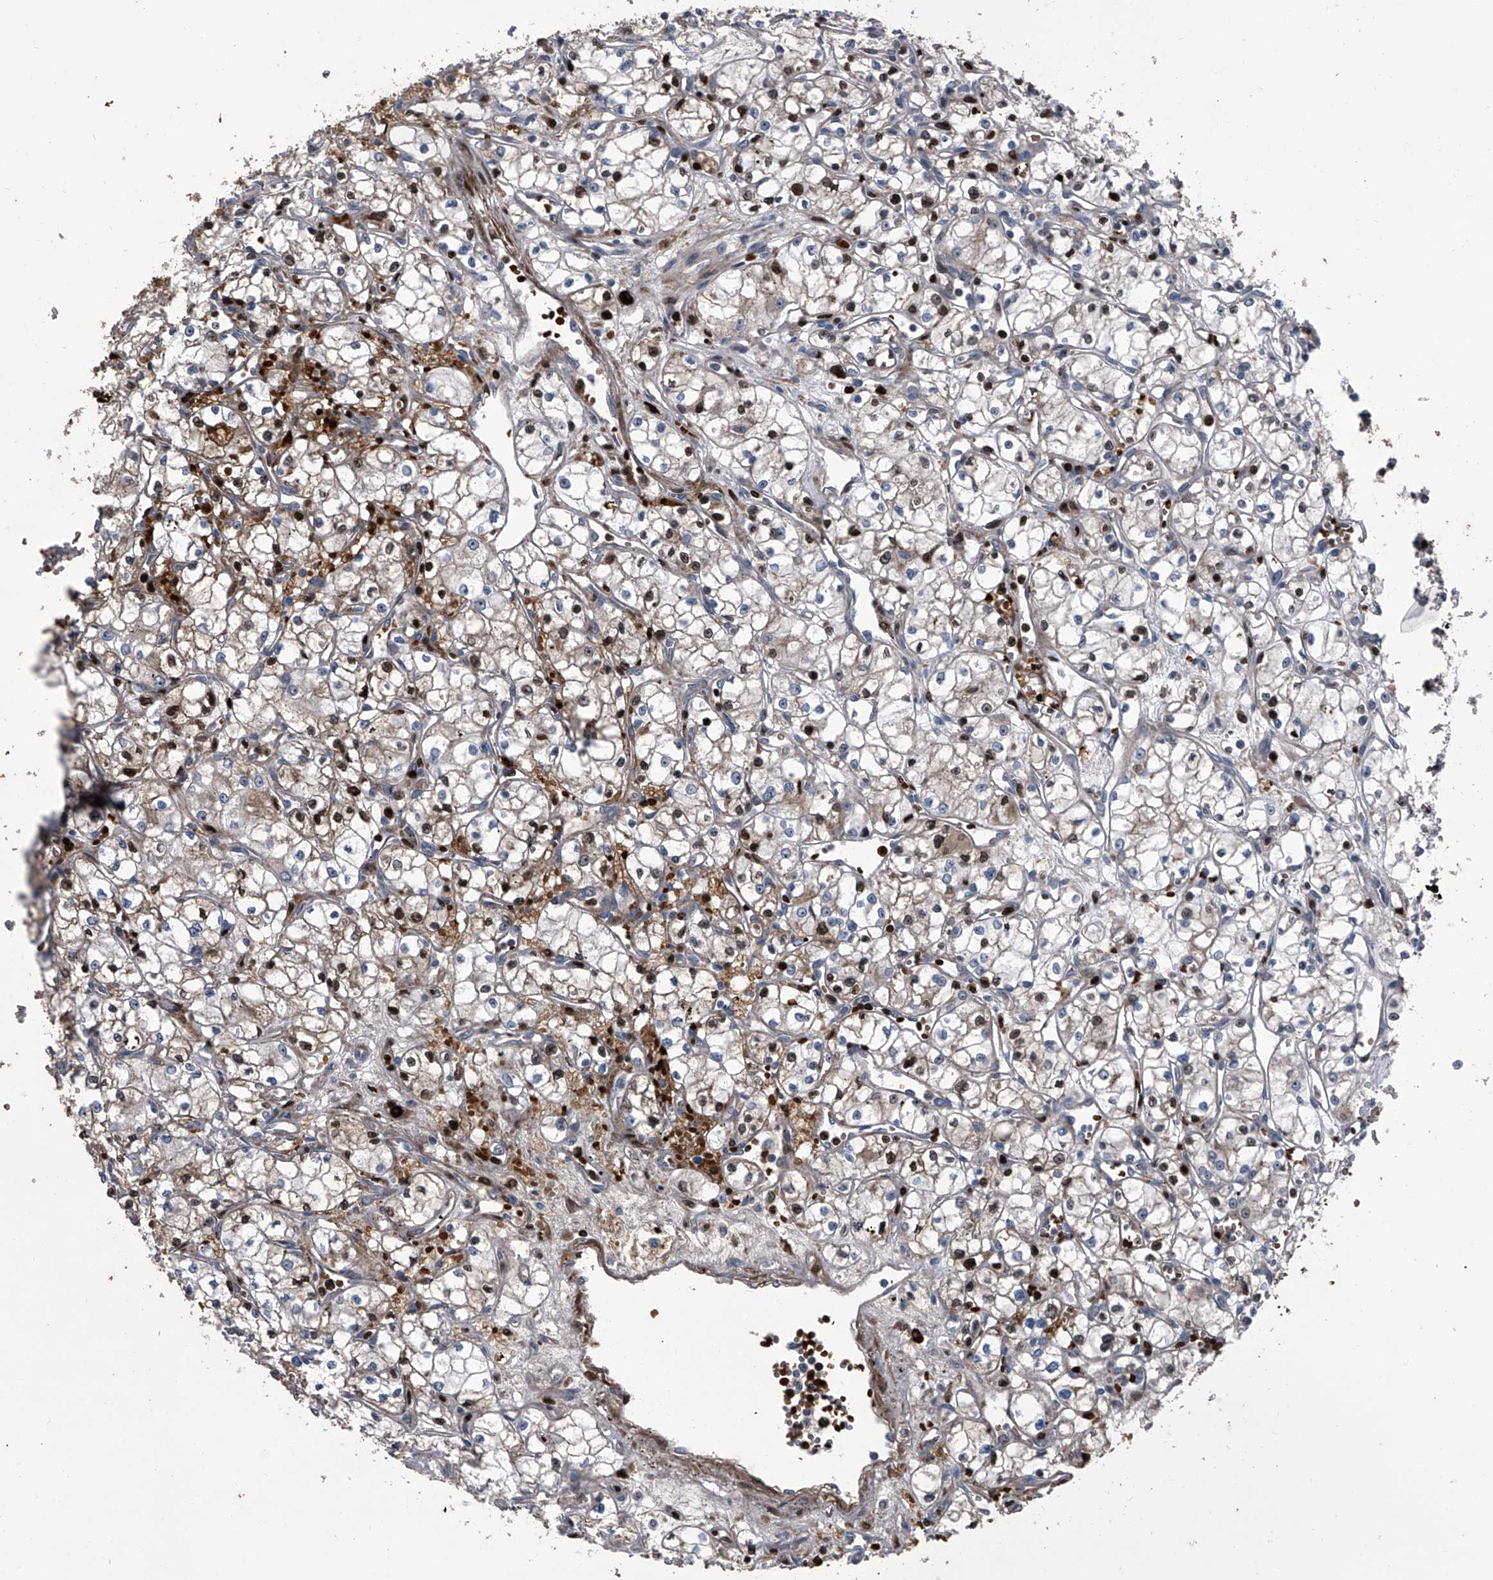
{"staining": {"intensity": "negative", "quantity": "none", "location": "none"}, "tissue": "renal cancer", "cell_type": "Tumor cells", "image_type": "cancer", "snomed": [{"axis": "morphology", "description": "Adenocarcinoma, NOS"}, {"axis": "topography", "description": "Kidney"}], "caption": "Immunohistochemistry photomicrograph of neoplastic tissue: human renal cancer stained with DAB (3,3'-diaminobenzidine) displays no significant protein expression in tumor cells. (DAB IHC with hematoxylin counter stain).", "gene": "CEP85L", "patient": {"sex": "male", "age": 59}}